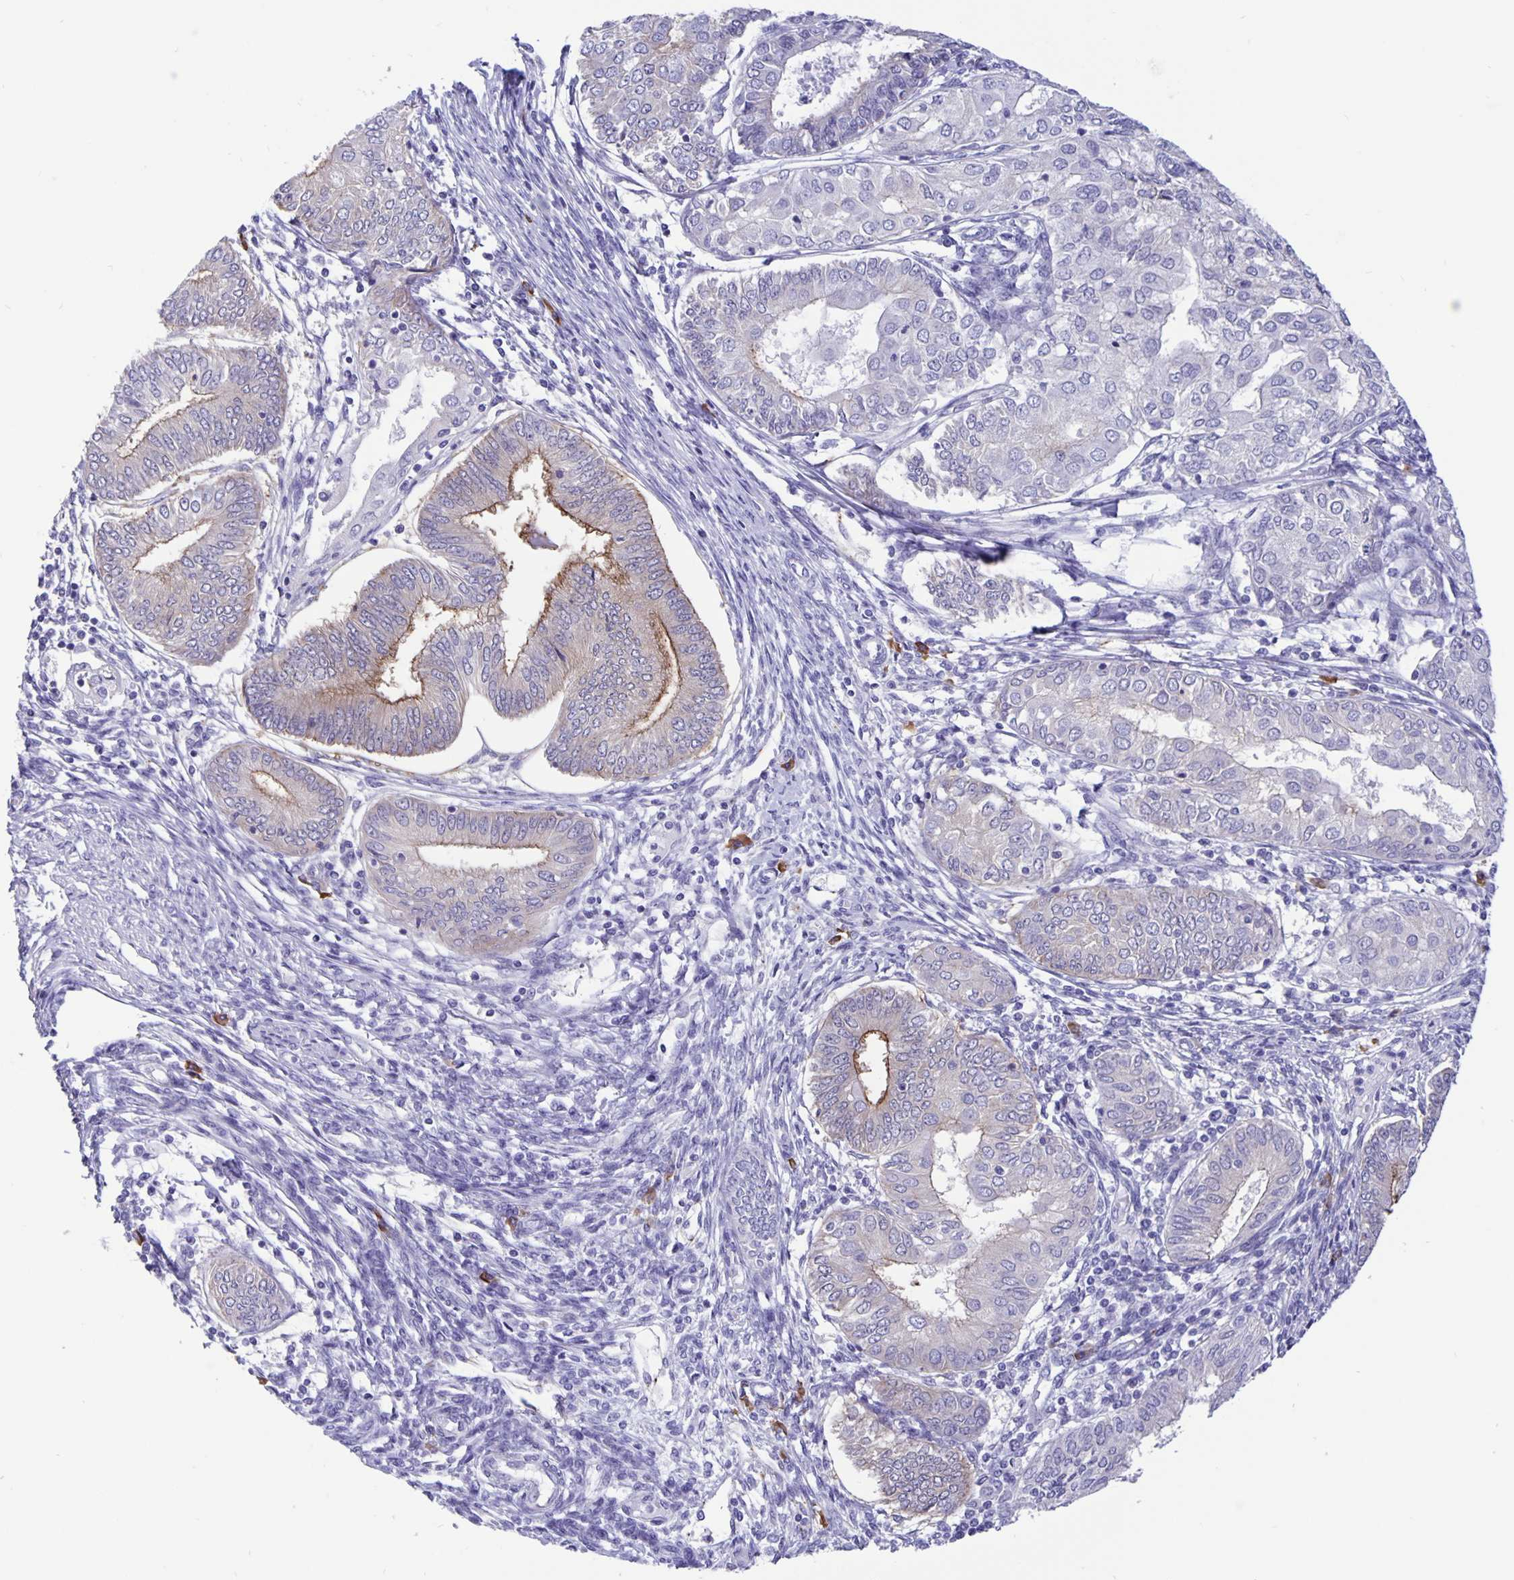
{"staining": {"intensity": "moderate", "quantity": "<25%", "location": "cytoplasmic/membranous"}, "tissue": "endometrial cancer", "cell_type": "Tumor cells", "image_type": "cancer", "snomed": [{"axis": "morphology", "description": "Adenocarcinoma, NOS"}, {"axis": "topography", "description": "Endometrium"}], "caption": "A high-resolution micrograph shows immunohistochemistry staining of endometrial cancer, which exhibits moderate cytoplasmic/membranous expression in about <25% of tumor cells. The staining was performed using DAB, with brown indicating positive protein expression. Nuclei are stained blue with hematoxylin.", "gene": "ERMN", "patient": {"sex": "female", "age": 68}}